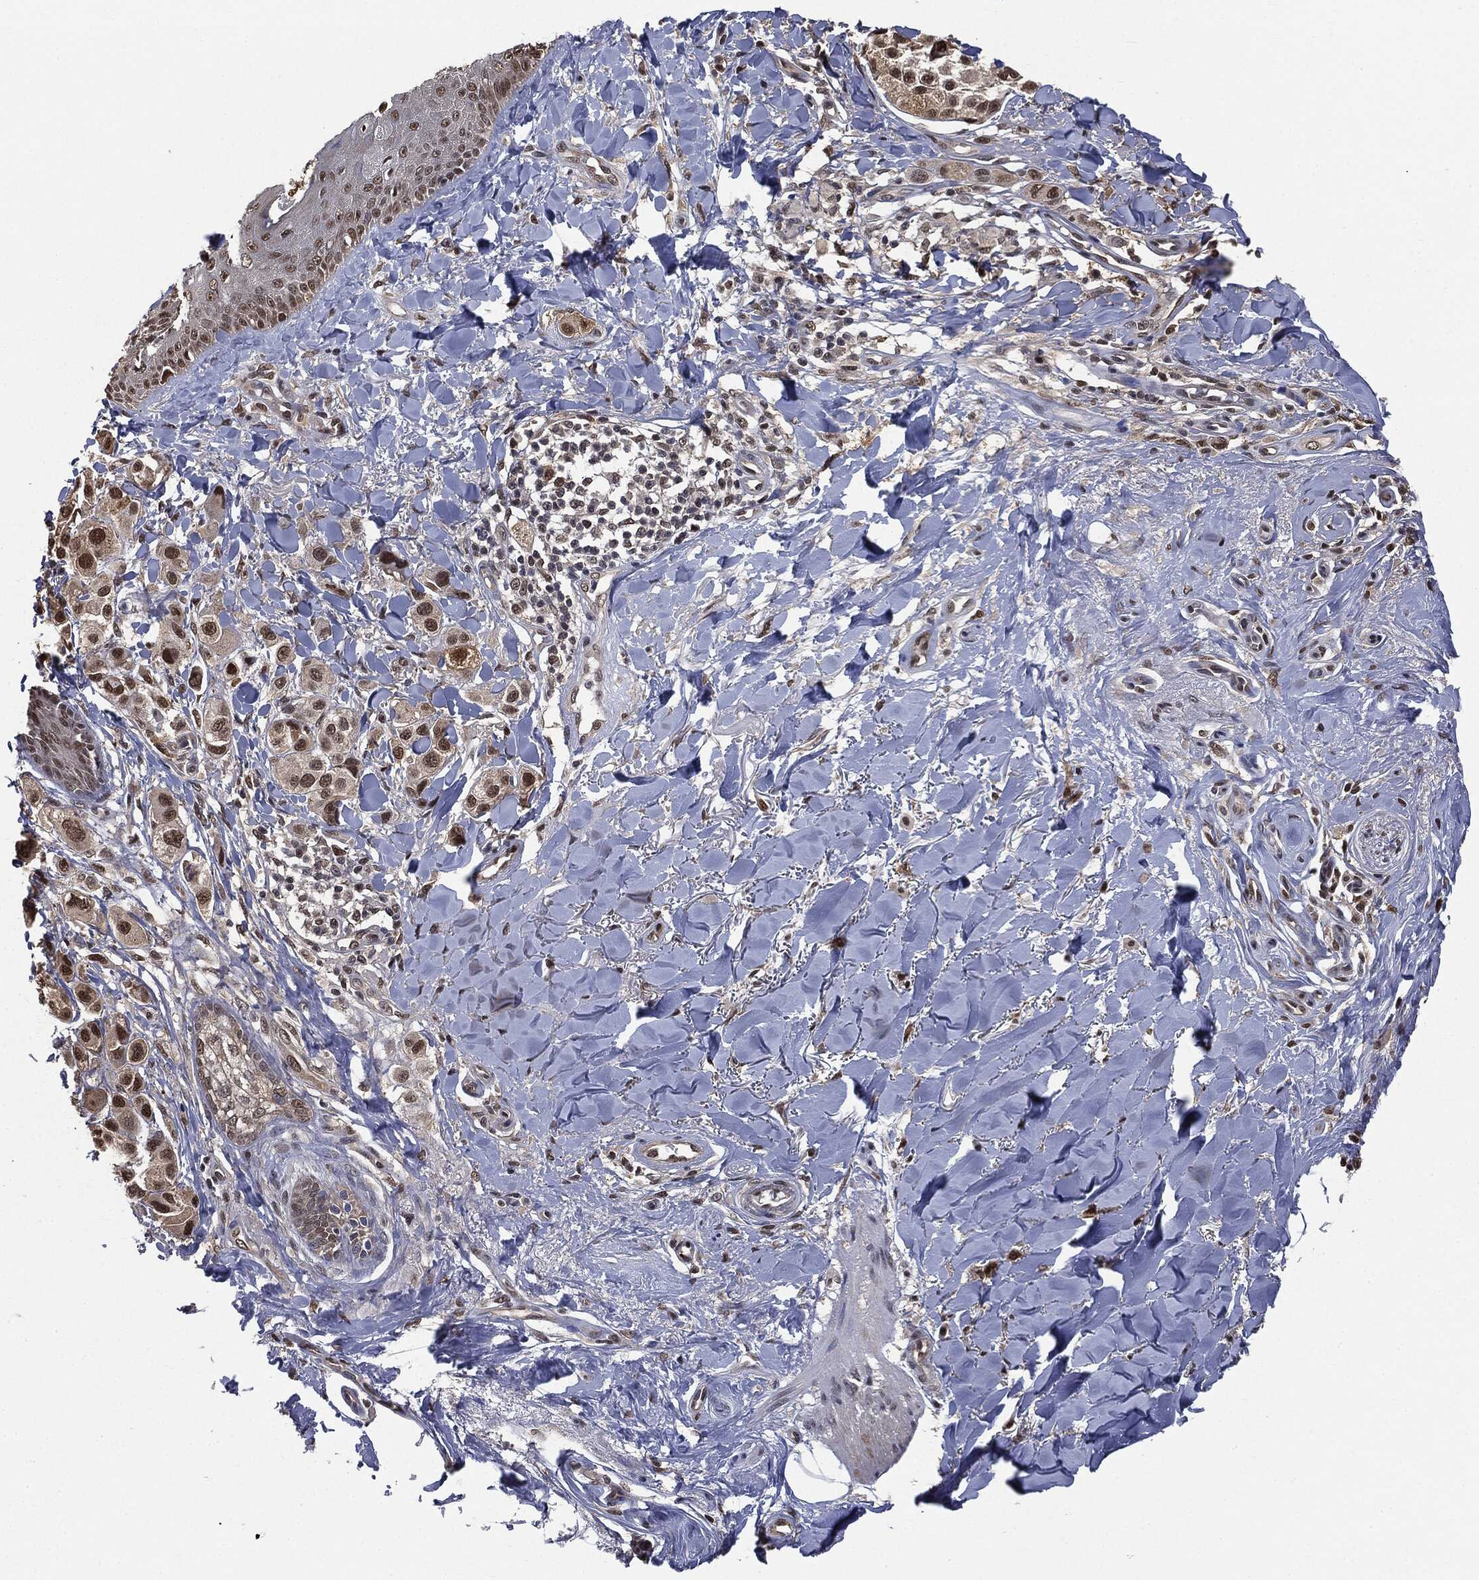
{"staining": {"intensity": "strong", "quantity": "25%-75%", "location": "nuclear"}, "tissue": "melanoma", "cell_type": "Tumor cells", "image_type": "cancer", "snomed": [{"axis": "morphology", "description": "Malignant melanoma, NOS"}, {"axis": "topography", "description": "Skin"}], "caption": "There is high levels of strong nuclear staining in tumor cells of melanoma, as demonstrated by immunohistochemical staining (brown color).", "gene": "SHLD2", "patient": {"sex": "male", "age": 57}}